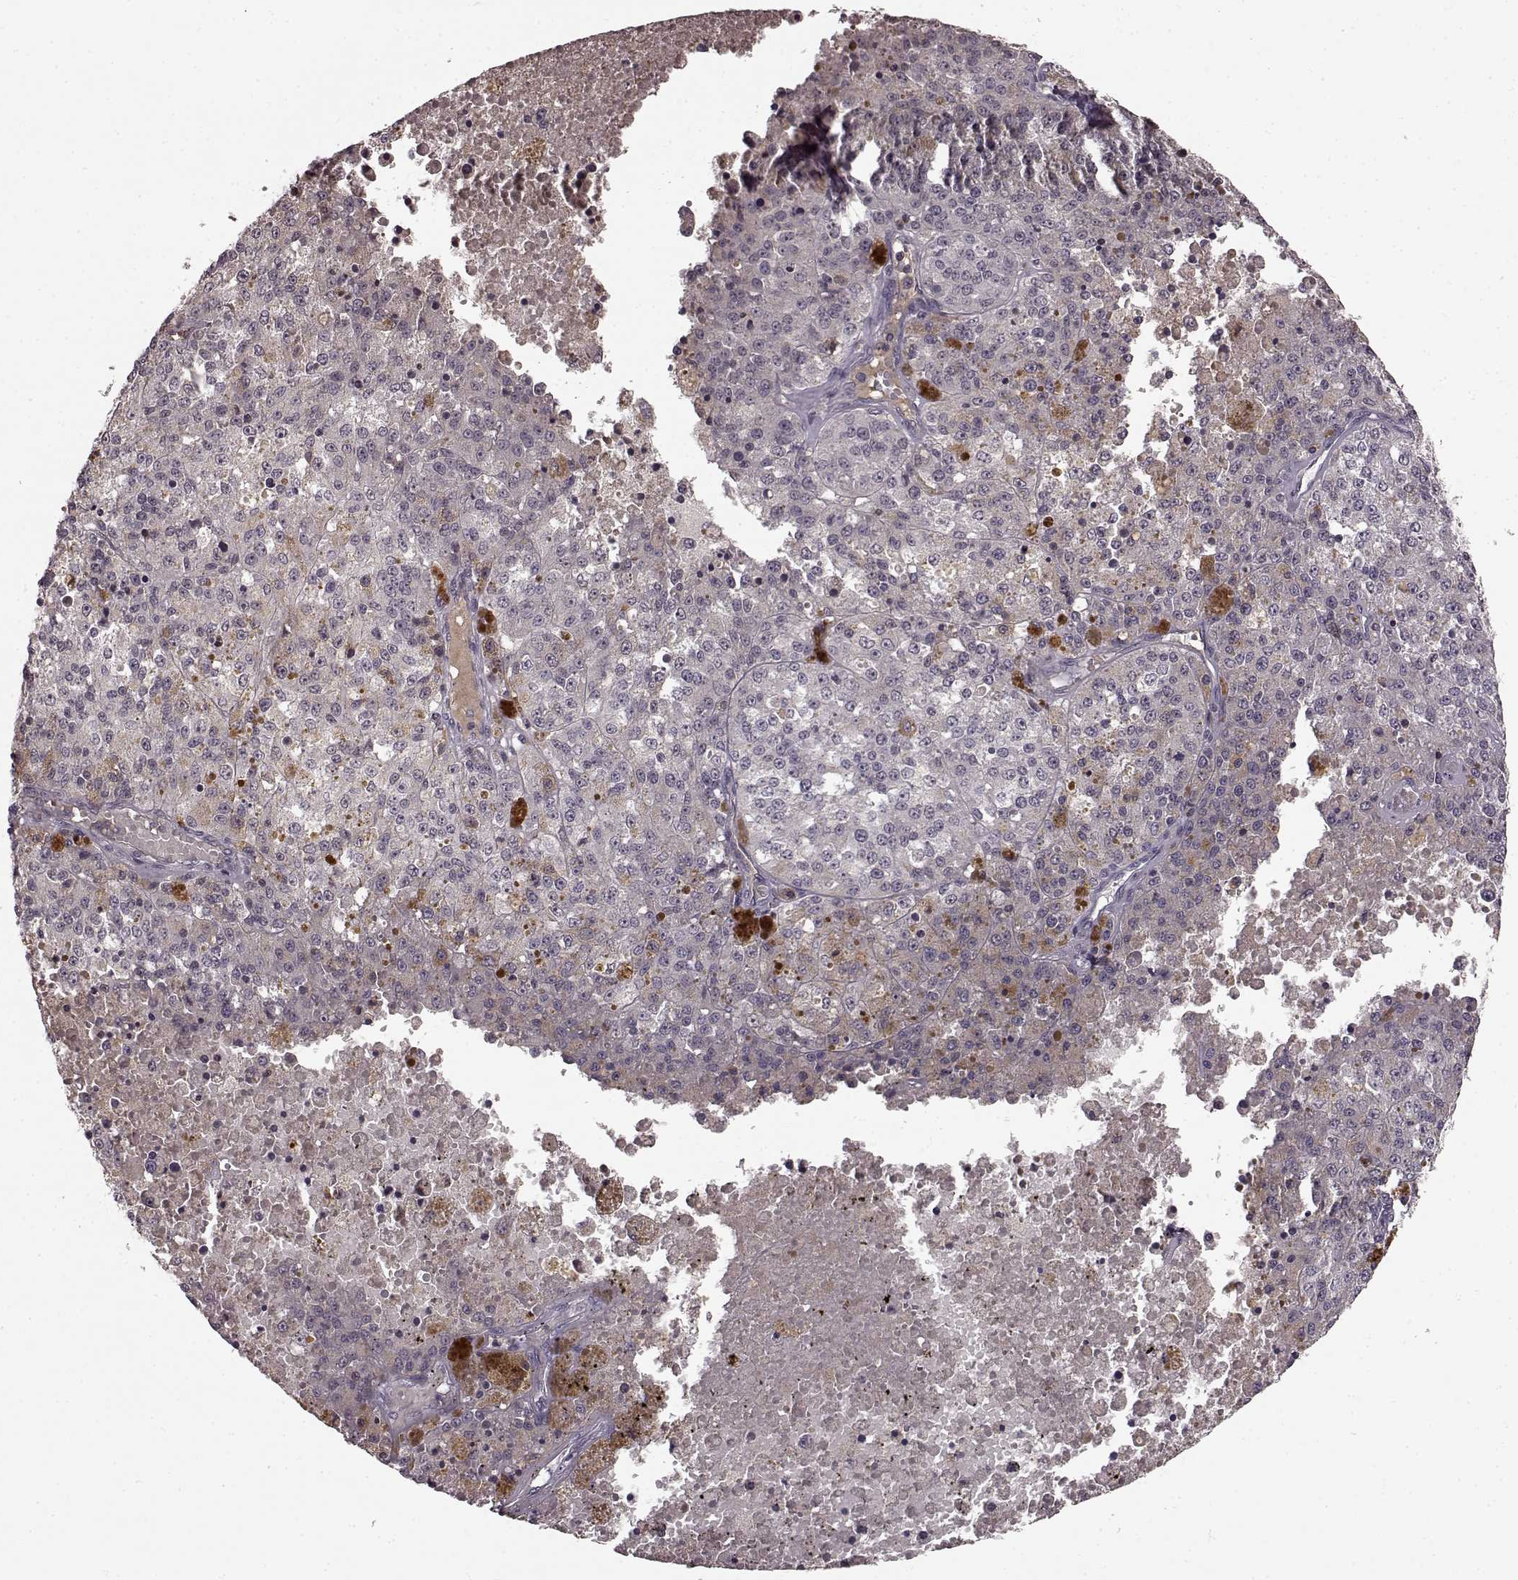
{"staining": {"intensity": "negative", "quantity": "none", "location": "none"}, "tissue": "melanoma", "cell_type": "Tumor cells", "image_type": "cancer", "snomed": [{"axis": "morphology", "description": "Malignant melanoma, Metastatic site"}, {"axis": "topography", "description": "Lymph node"}], "caption": "DAB immunohistochemical staining of human melanoma shows no significant positivity in tumor cells.", "gene": "NRL", "patient": {"sex": "female", "age": 64}}